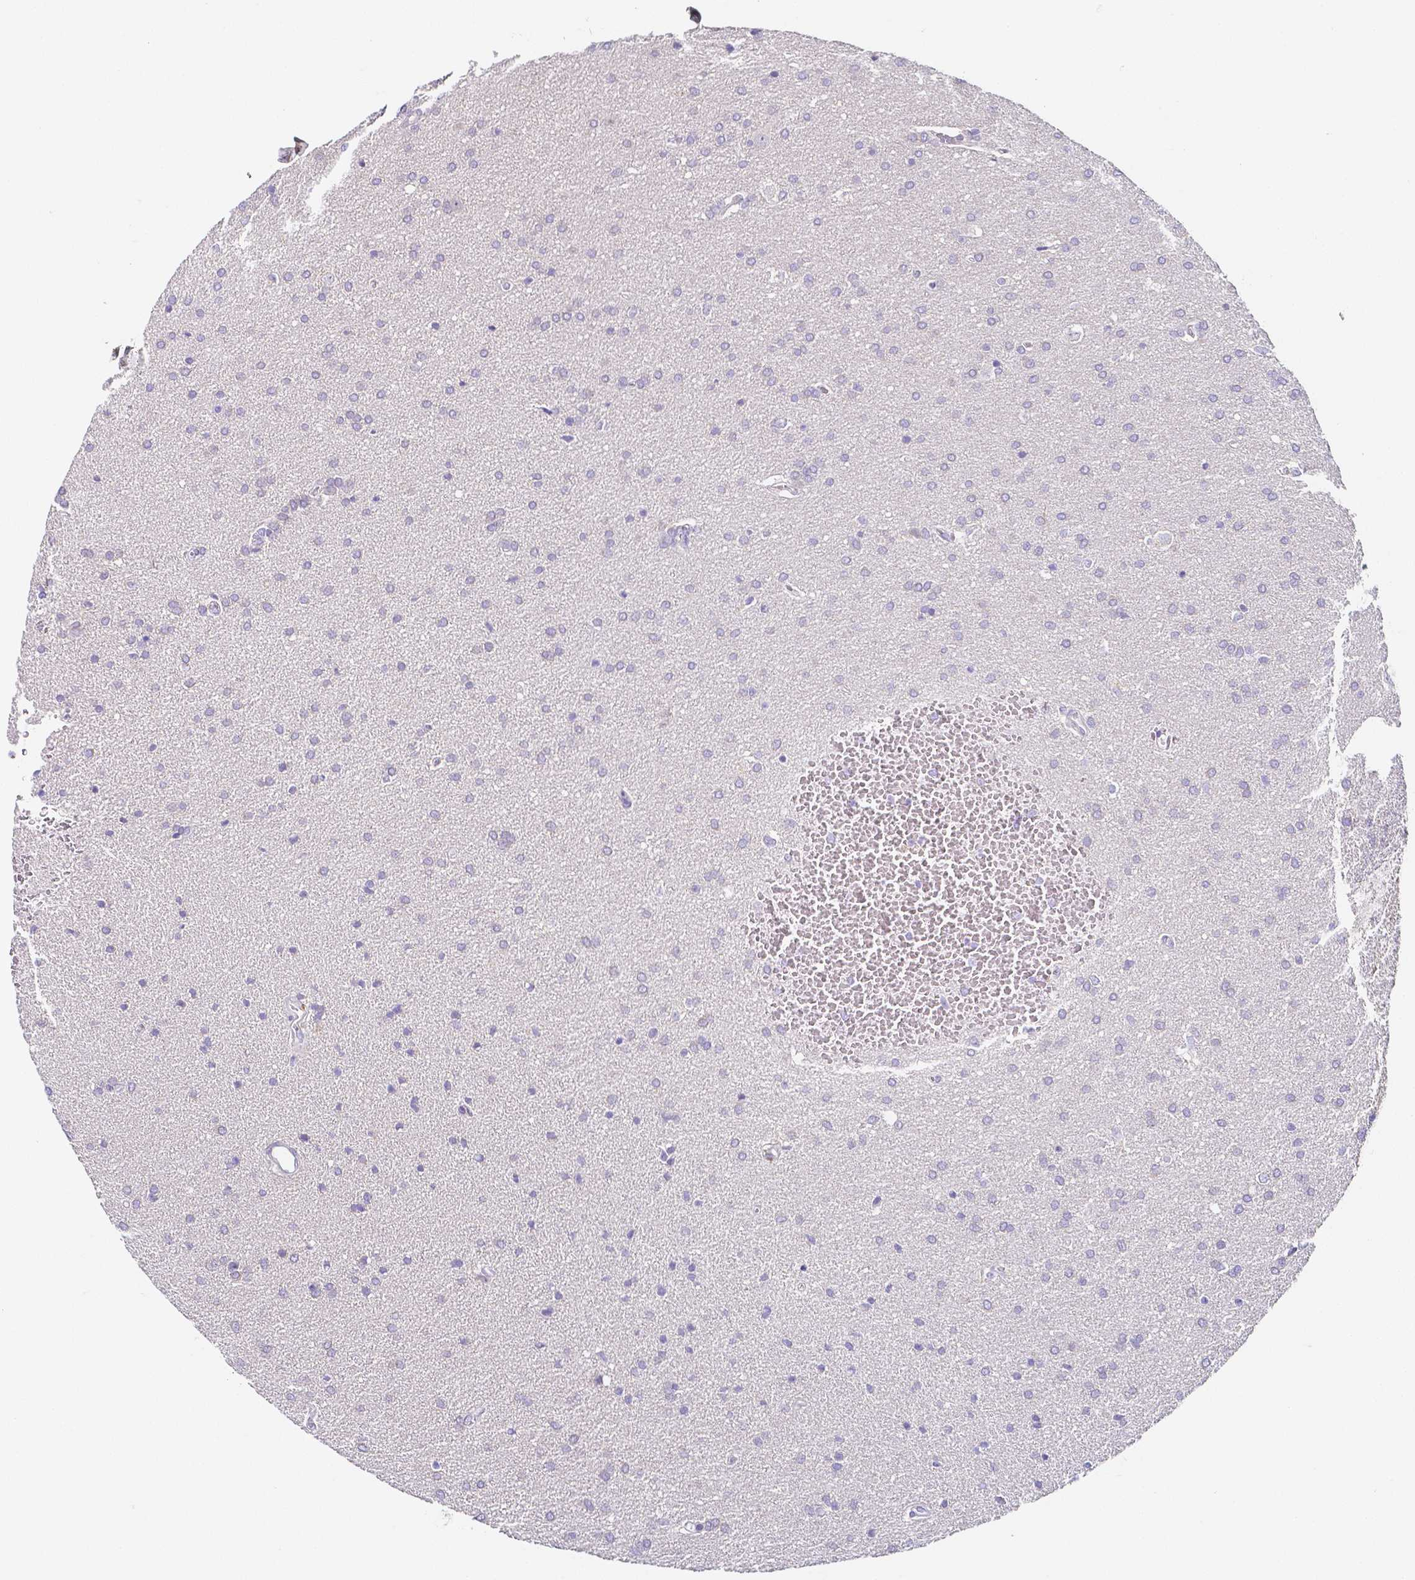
{"staining": {"intensity": "negative", "quantity": "none", "location": "none"}, "tissue": "glioma", "cell_type": "Tumor cells", "image_type": "cancer", "snomed": [{"axis": "morphology", "description": "Glioma, malignant, Low grade"}, {"axis": "topography", "description": "Brain"}], "caption": "This is an immunohistochemistry micrograph of human malignant low-grade glioma. There is no positivity in tumor cells.", "gene": "PKP3", "patient": {"sex": "female", "age": 34}}